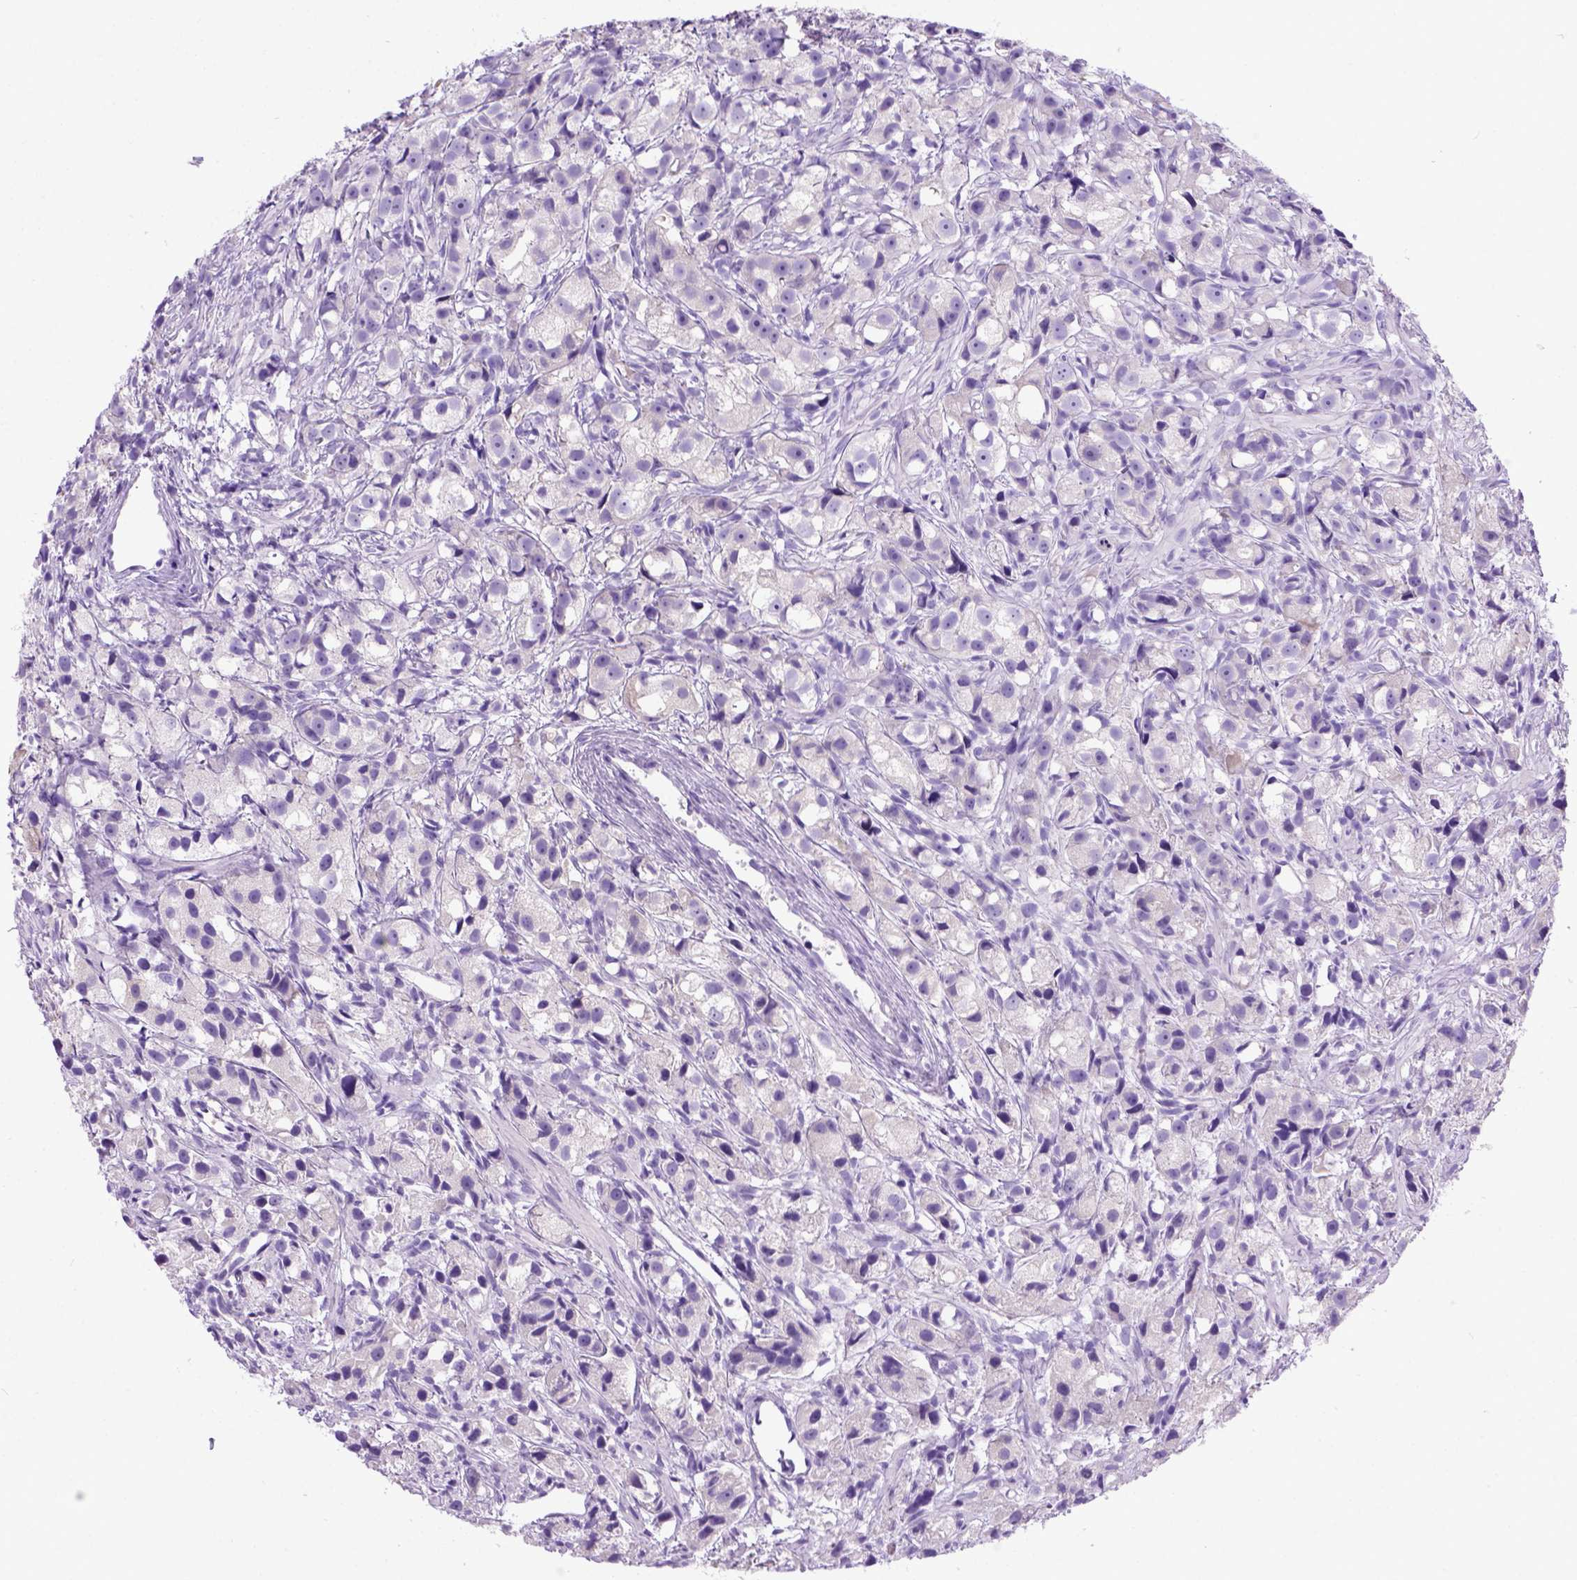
{"staining": {"intensity": "weak", "quantity": "<25%", "location": "cytoplasmic/membranous"}, "tissue": "prostate cancer", "cell_type": "Tumor cells", "image_type": "cancer", "snomed": [{"axis": "morphology", "description": "Adenocarcinoma, High grade"}, {"axis": "topography", "description": "Prostate"}], "caption": "Immunohistochemical staining of human prostate high-grade adenocarcinoma displays no significant expression in tumor cells. (DAB IHC, high magnification).", "gene": "NEK5", "patient": {"sex": "male", "age": 75}}